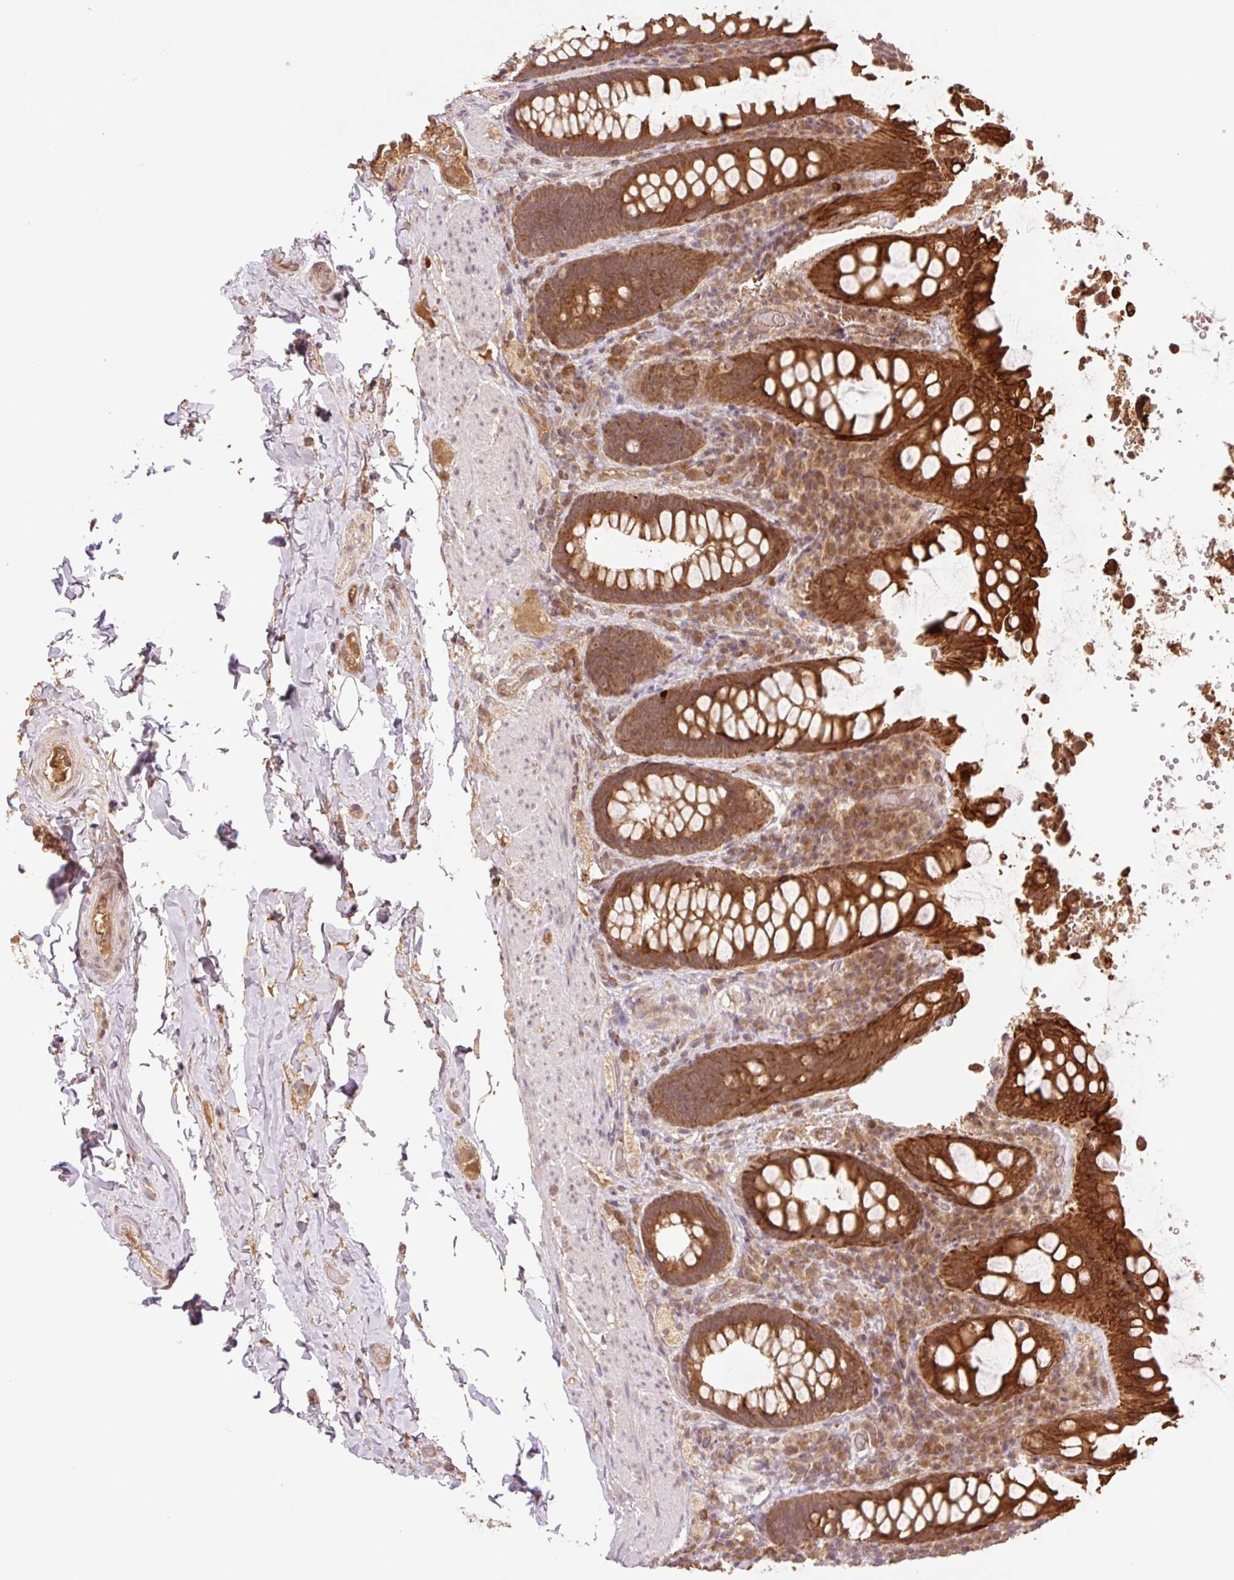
{"staining": {"intensity": "strong", "quantity": ">75%", "location": "cytoplasmic/membranous"}, "tissue": "rectum", "cell_type": "Glandular cells", "image_type": "normal", "snomed": [{"axis": "morphology", "description": "Normal tissue, NOS"}, {"axis": "topography", "description": "Rectum"}], "caption": "Immunohistochemistry photomicrograph of benign human rectum stained for a protein (brown), which shows high levels of strong cytoplasmic/membranous staining in approximately >75% of glandular cells.", "gene": "YJU2B", "patient": {"sex": "female", "age": 69}}